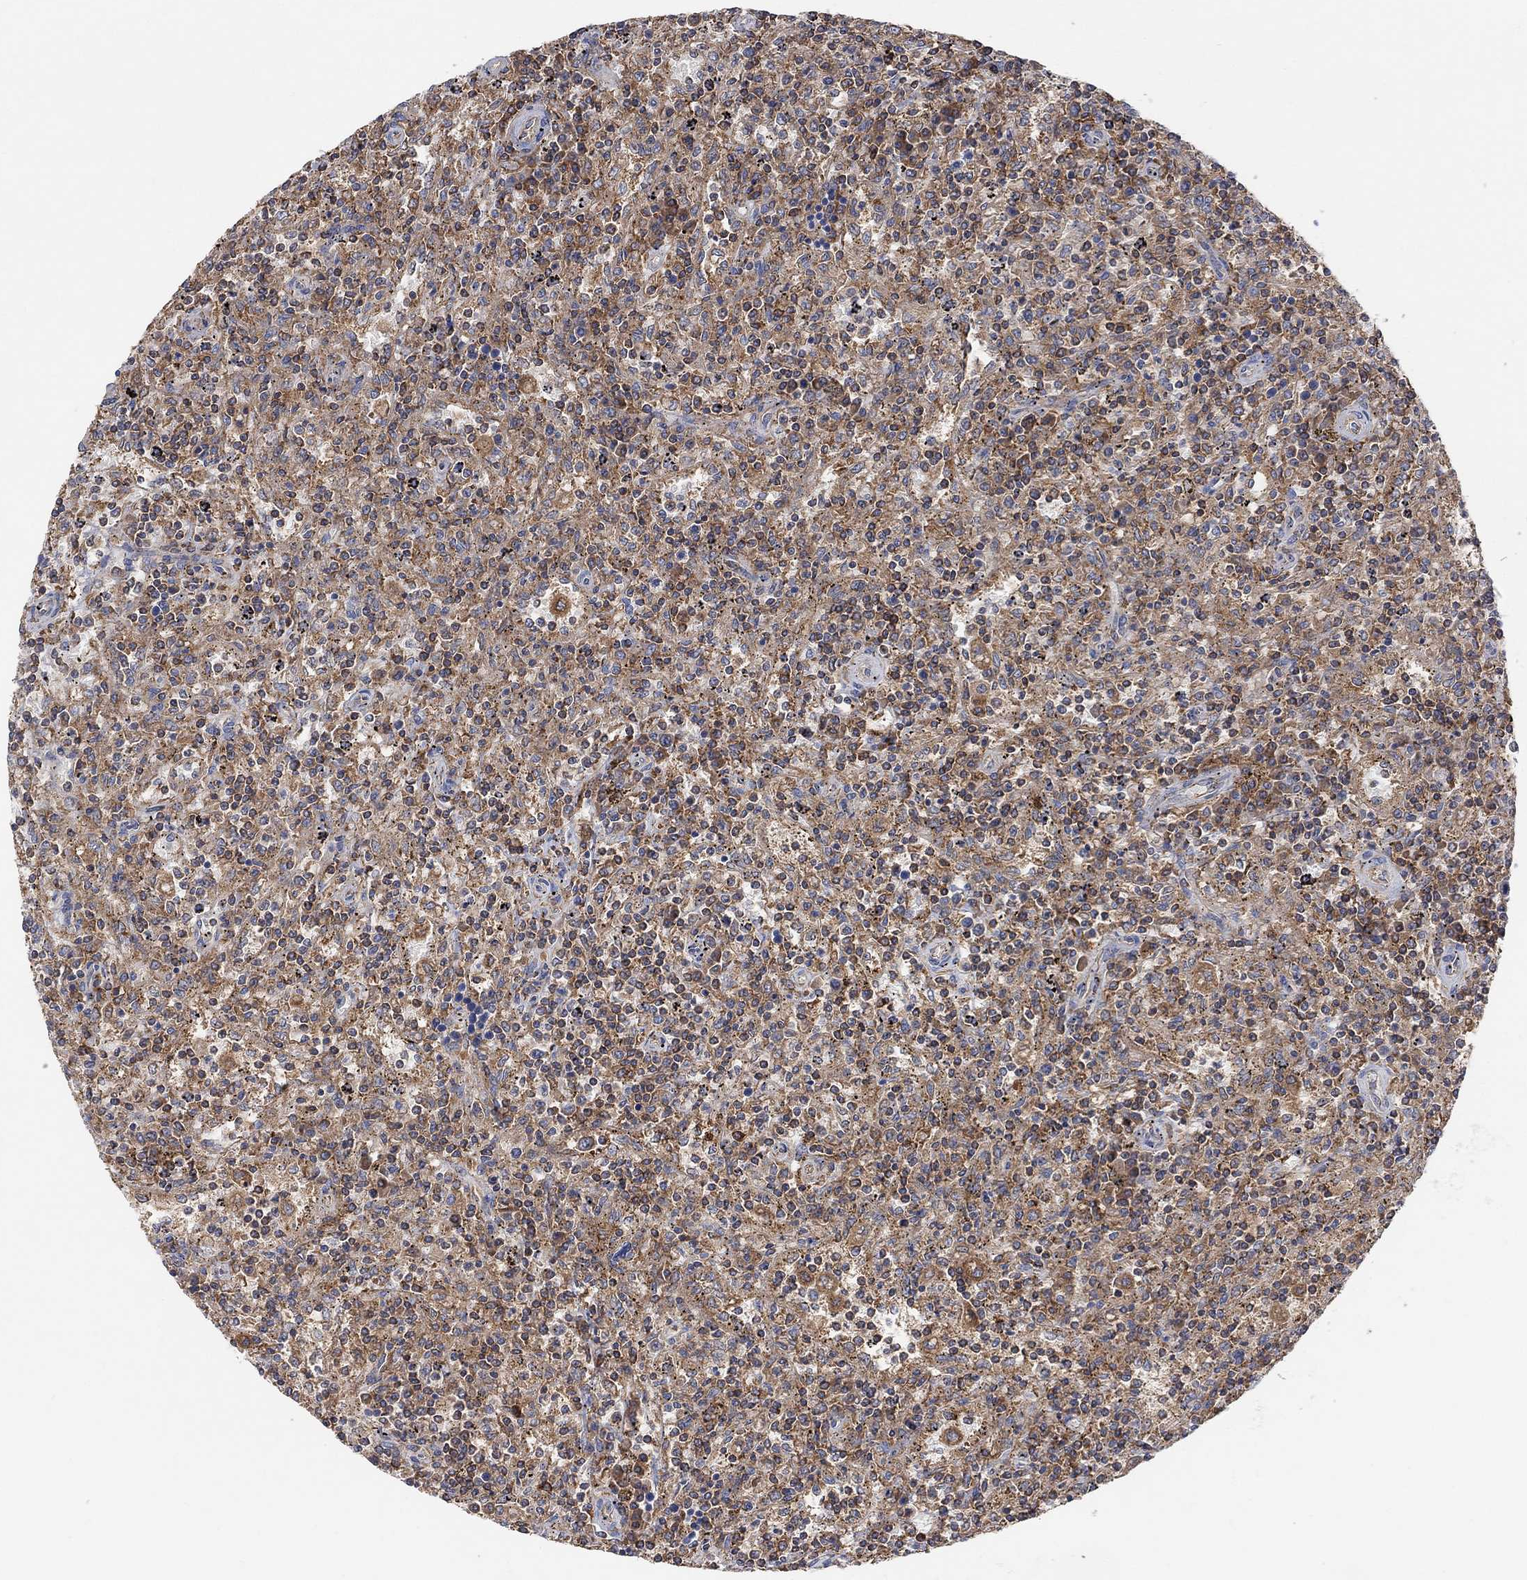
{"staining": {"intensity": "moderate", "quantity": ">75%", "location": "cytoplasmic/membranous"}, "tissue": "lymphoma", "cell_type": "Tumor cells", "image_type": "cancer", "snomed": [{"axis": "morphology", "description": "Malignant lymphoma, non-Hodgkin's type, Low grade"}, {"axis": "topography", "description": "Spleen"}], "caption": "The micrograph displays immunohistochemical staining of low-grade malignant lymphoma, non-Hodgkin's type. There is moderate cytoplasmic/membranous staining is seen in approximately >75% of tumor cells. Nuclei are stained in blue.", "gene": "BLOC1S3", "patient": {"sex": "male", "age": 62}}